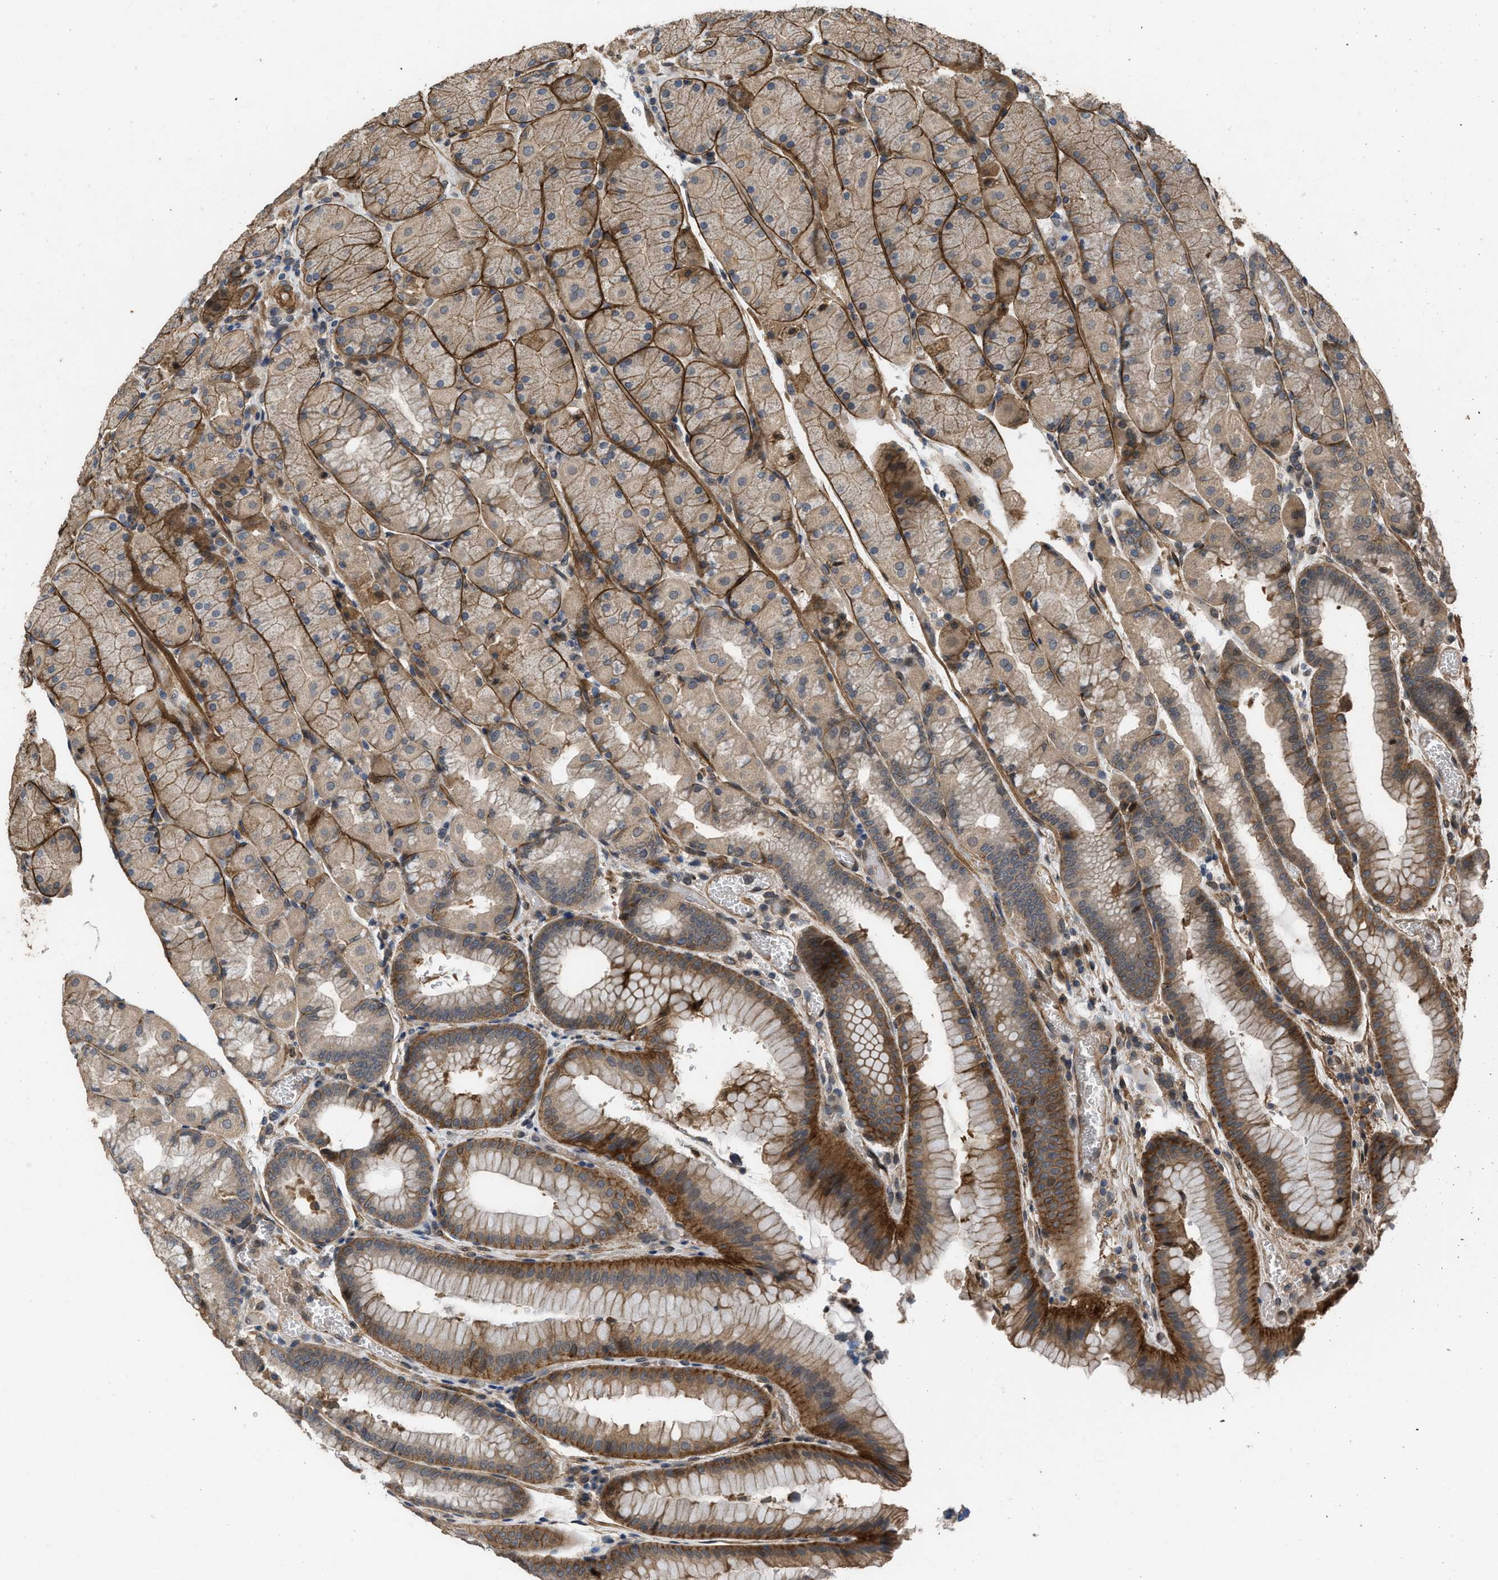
{"staining": {"intensity": "moderate", "quantity": ">75%", "location": "cytoplasmic/membranous"}, "tissue": "stomach", "cell_type": "Glandular cells", "image_type": "normal", "snomed": [{"axis": "morphology", "description": "Normal tissue, NOS"}, {"axis": "morphology", "description": "Carcinoid, malignant, NOS"}, {"axis": "topography", "description": "Stomach, upper"}], "caption": "Immunohistochemistry (IHC) image of benign stomach: human stomach stained using IHC reveals medium levels of moderate protein expression localized specifically in the cytoplasmic/membranous of glandular cells, appearing as a cytoplasmic/membranous brown color.", "gene": "UTRN", "patient": {"sex": "male", "age": 39}}